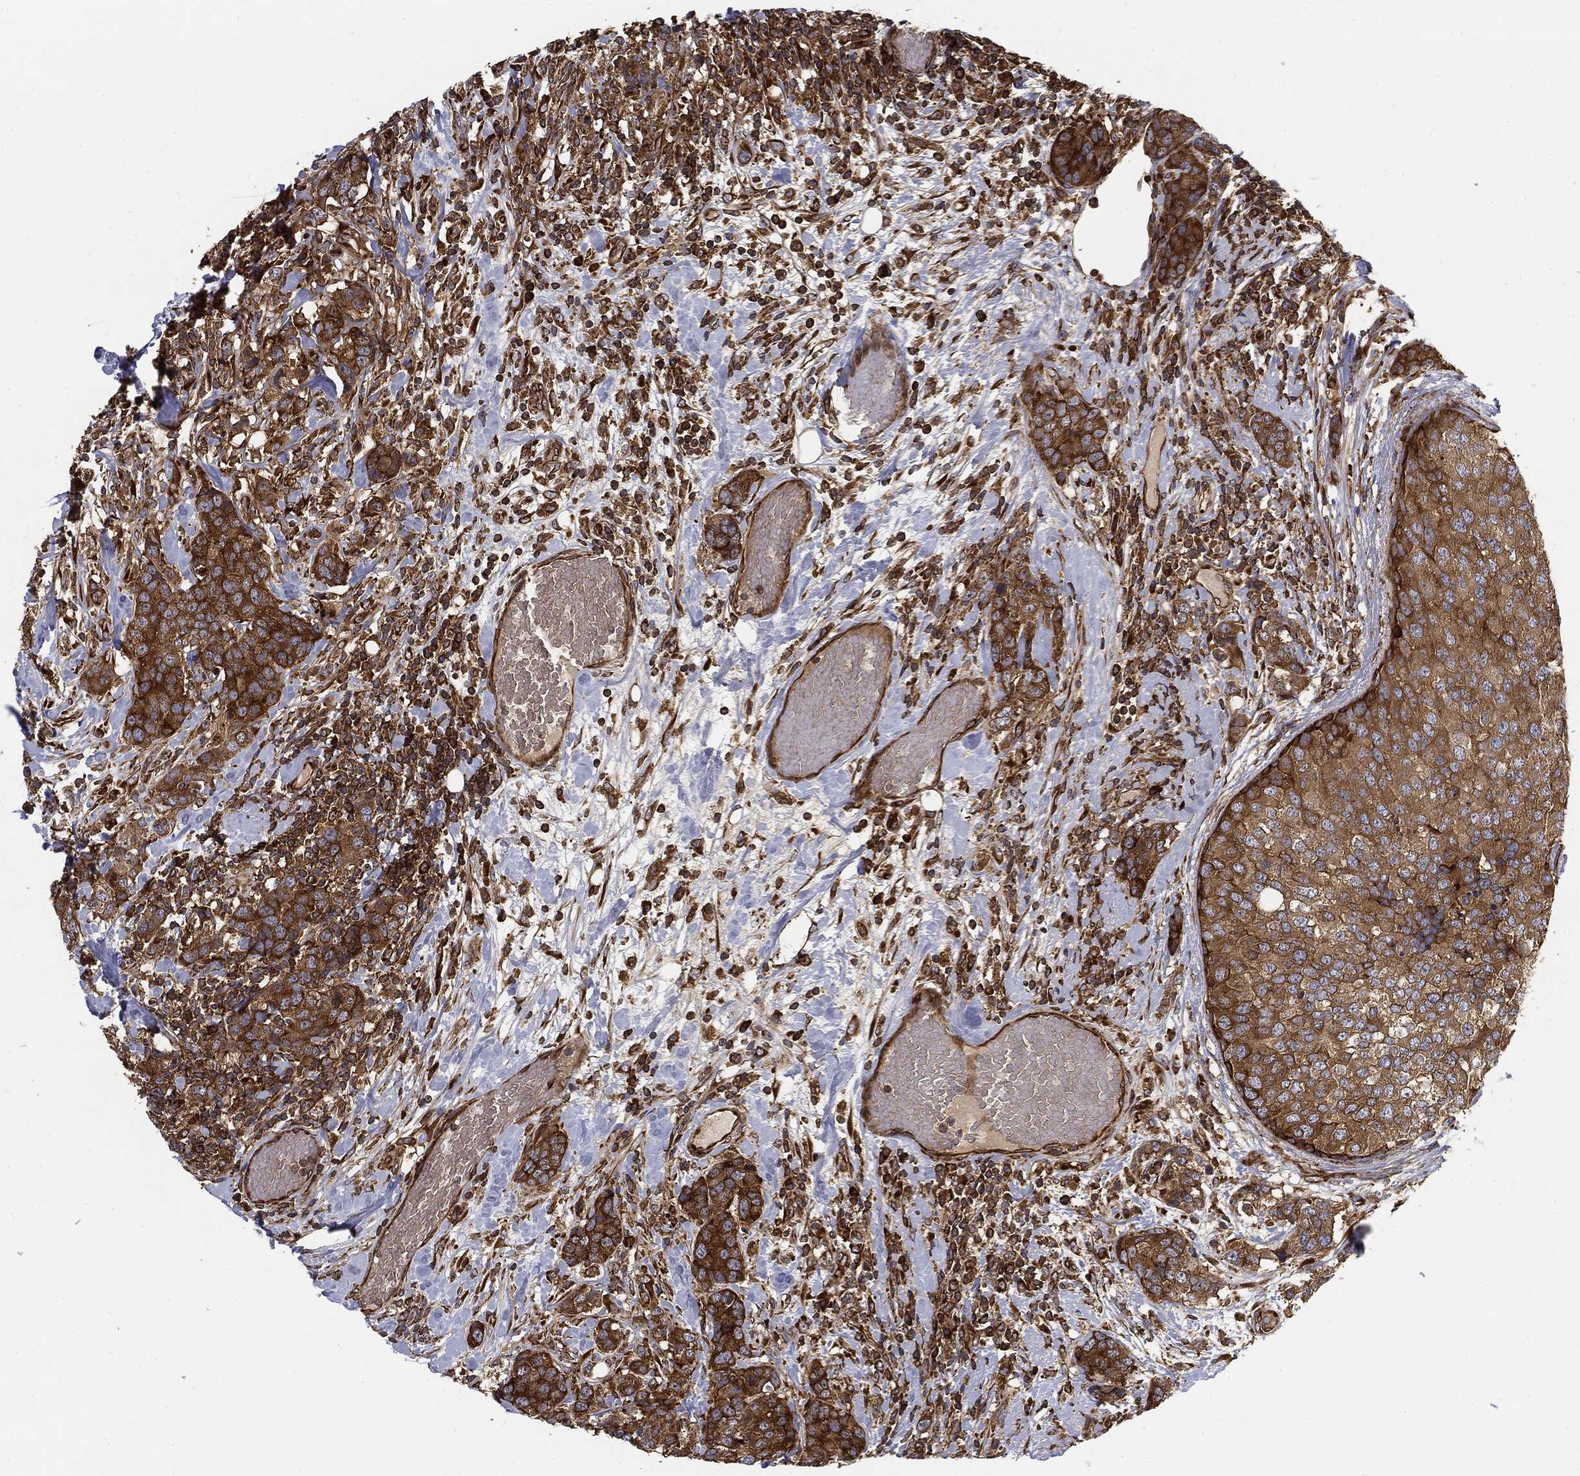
{"staining": {"intensity": "strong", "quantity": ">75%", "location": "cytoplasmic/membranous"}, "tissue": "breast cancer", "cell_type": "Tumor cells", "image_type": "cancer", "snomed": [{"axis": "morphology", "description": "Lobular carcinoma"}, {"axis": "topography", "description": "Breast"}], "caption": "Immunohistochemistry histopathology image of human breast cancer stained for a protein (brown), which reveals high levels of strong cytoplasmic/membranous staining in about >75% of tumor cells.", "gene": "EIF2AK2", "patient": {"sex": "female", "age": 59}}